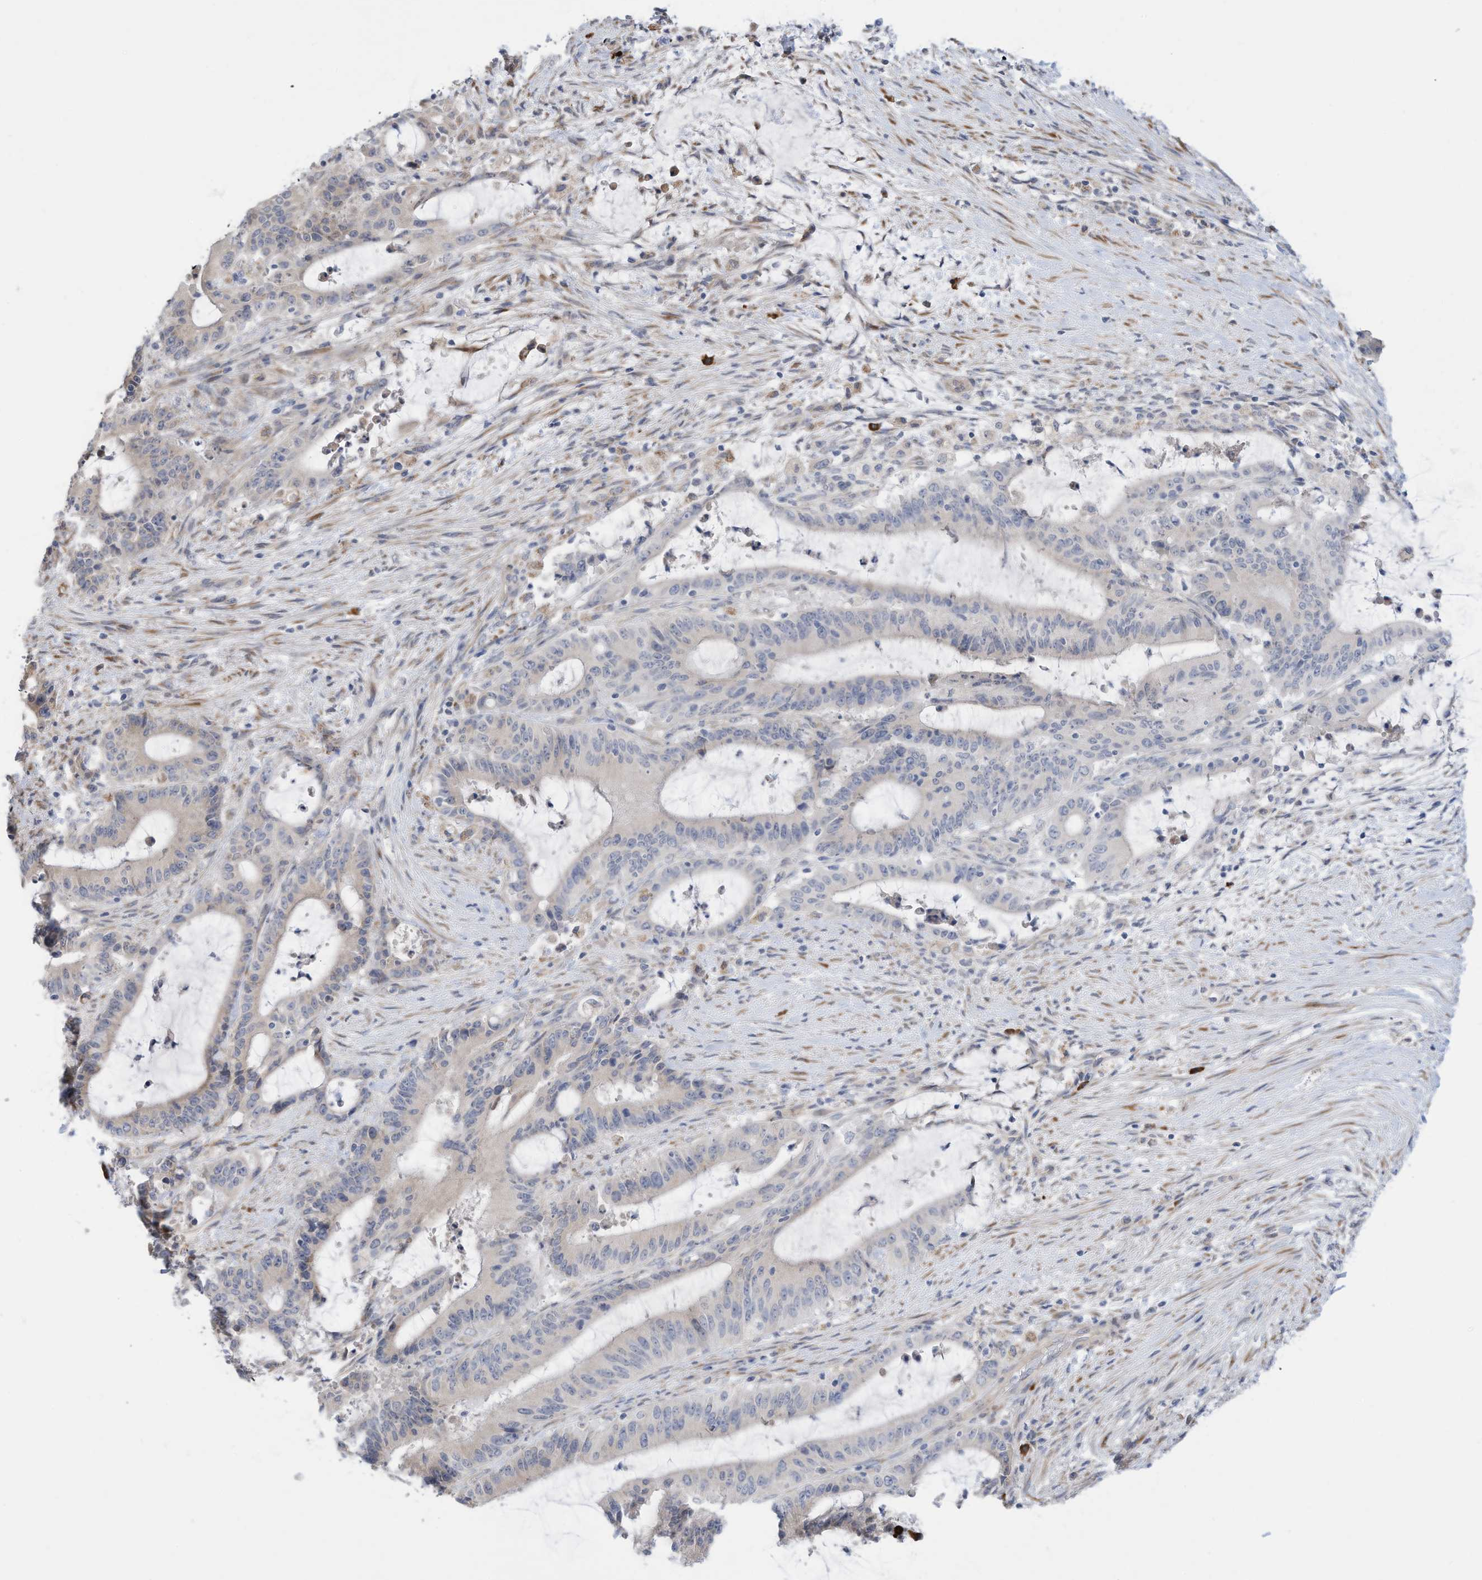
{"staining": {"intensity": "negative", "quantity": "none", "location": "none"}, "tissue": "liver cancer", "cell_type": "Tumor cells", "image_type": "cancer", "snomed": [{"axis": "morphology", "description": "Normal tissue, NOS"}, {"axis": "morphology", "description": "Cholangiocarcinoma"}, {"axis": "topography", "description": "Liver"}, {"axis": "topography", "description": "Peripheral nerve tissue"}], "caption": "An immunohistochemistry histopathology image of liver cancer (cholangiocarcinoma) is shown. There is no staining in tumor cells of liver cancer (cholangiocarcinoma). Nuclei are stained in blue.", "gene": "ZNF292", "patient": {"sex": "female", "age": 73}}